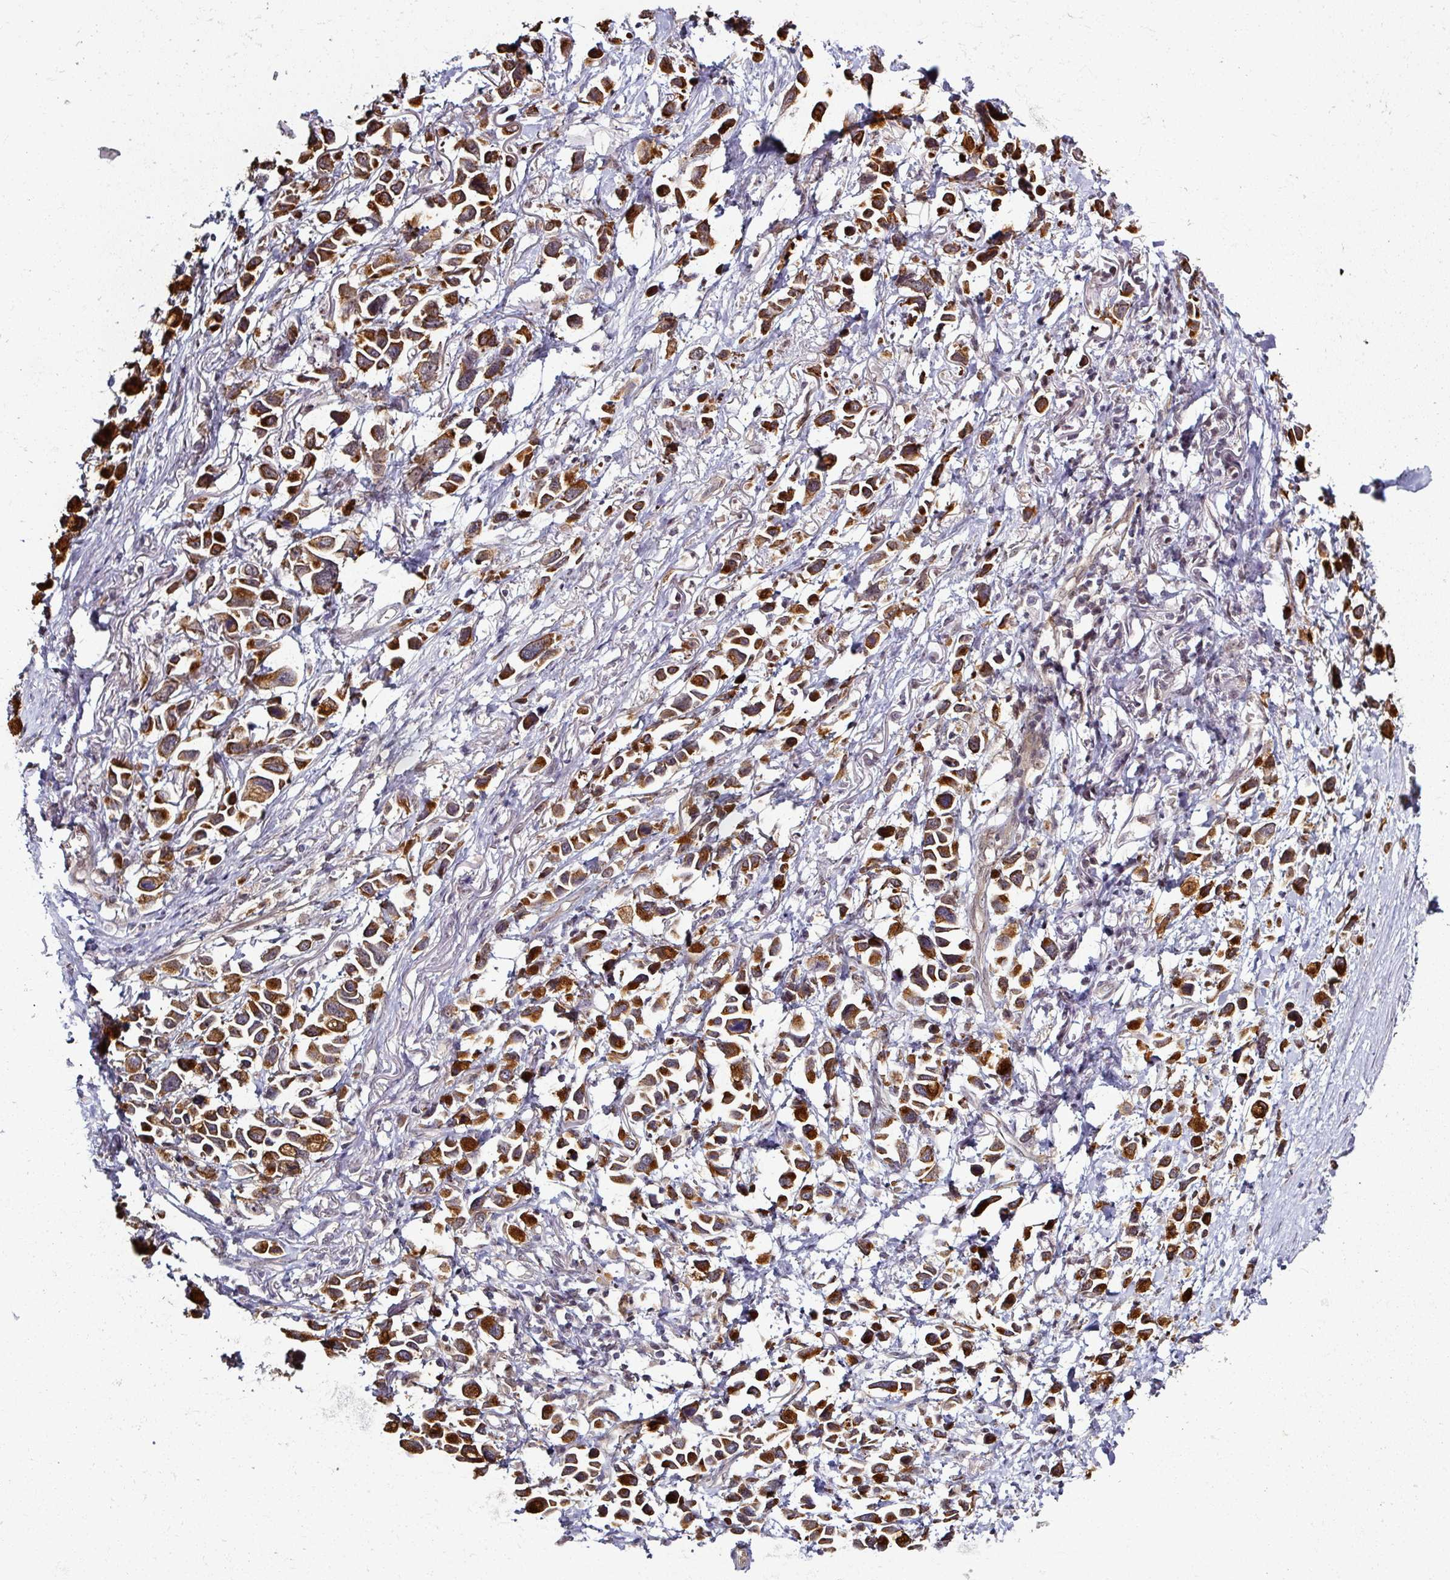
{"staining": {"intensity": "strong", "quantity": ">75%", "location": "cytoplasmic/membranous"}, "tissue": "stomach cancer", "cell_type": "Tumor cells", "image_type": "cancer", "snomed": [{"axis": "morphology", "description": "Adenocarcinoma, NOS"}, {"axis": "topography", "description": "Stomach"}], "caption": "A brown stain labels strong cytoplasmic/membranous expression of a protein in human stomach cancer tumor cells. (Brightfield microscopy of DAB IHC at high magnification).", "gene": "GTF2H3", "patient": {"sex": "female", "age": 81}}